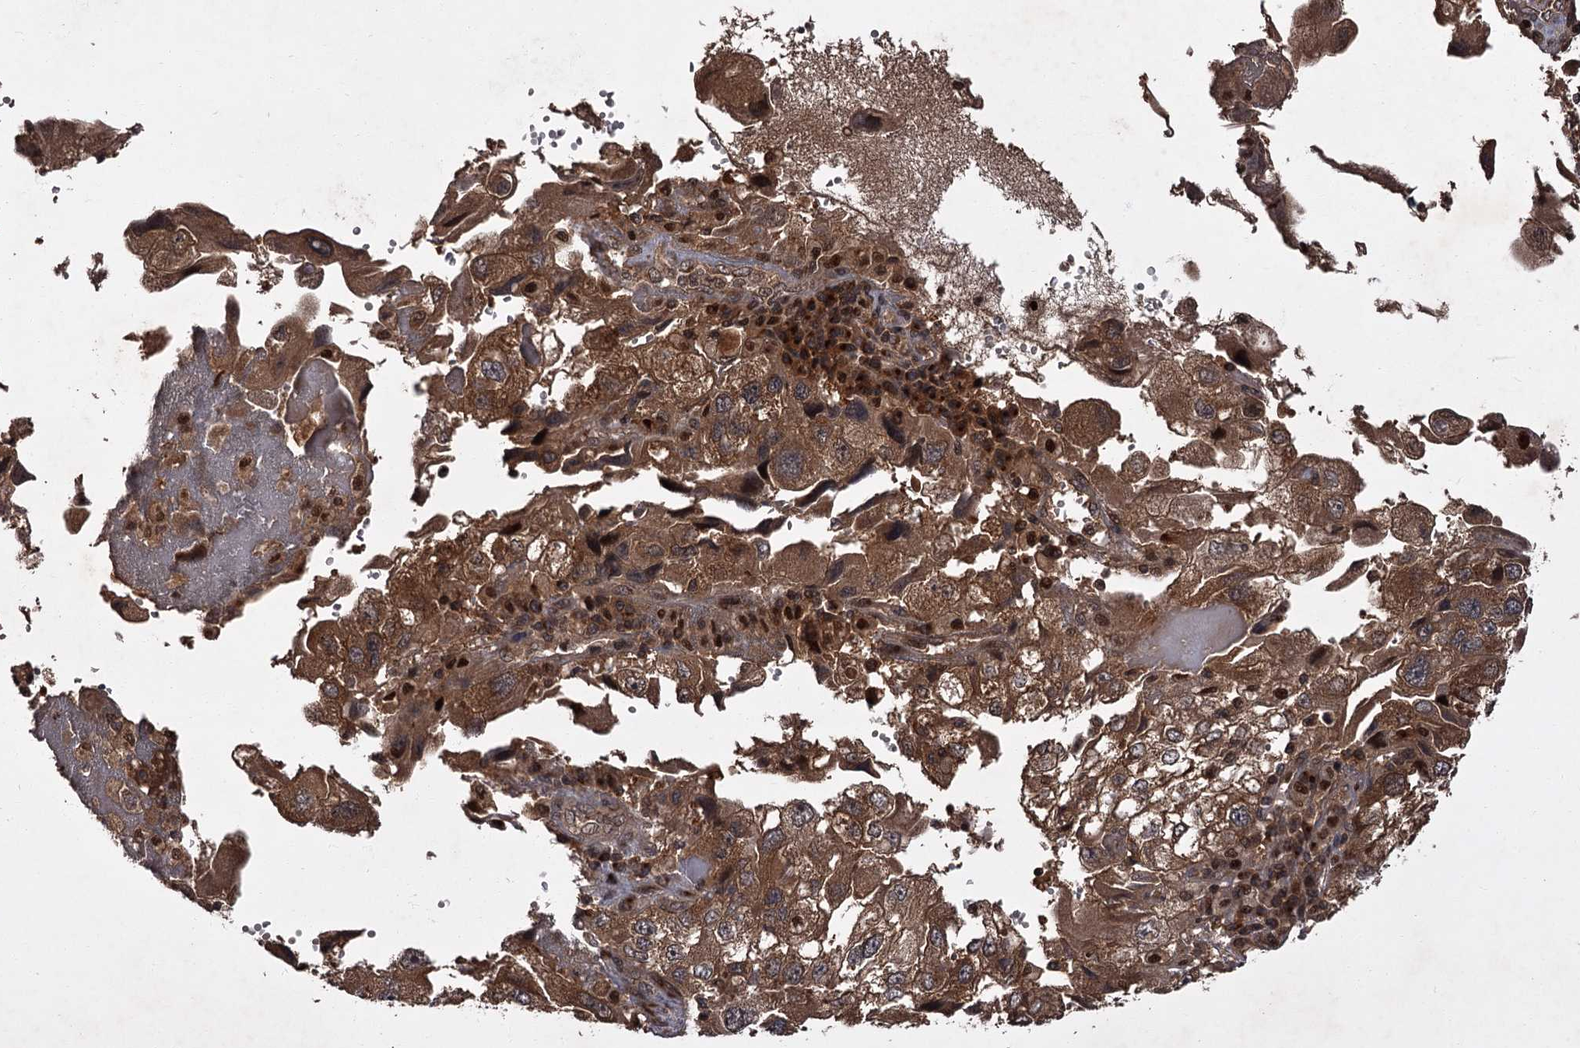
{"staining": {"intensity": "moderate", "quantity": ">75%", "location": "cytoplasmic/membranous"}, "tissue": "endometrial cancer", "cell_type": "Tumor cells", "image_type": "cancer", "snomed": [{"axis": "morphology", "description": "Adenocarcinoma, NOS"}, {"axis": "topography", "description": "Endometrium"}], "caption": "DAB immunohistochemical staining of endometrial adenocarcinoma reveals moderate cytoplasmic/membranous protein staining in approximately >75% of tumor cells.", "gene": "TBC1D23", "patient": {"sex": "female", "age": 49}}